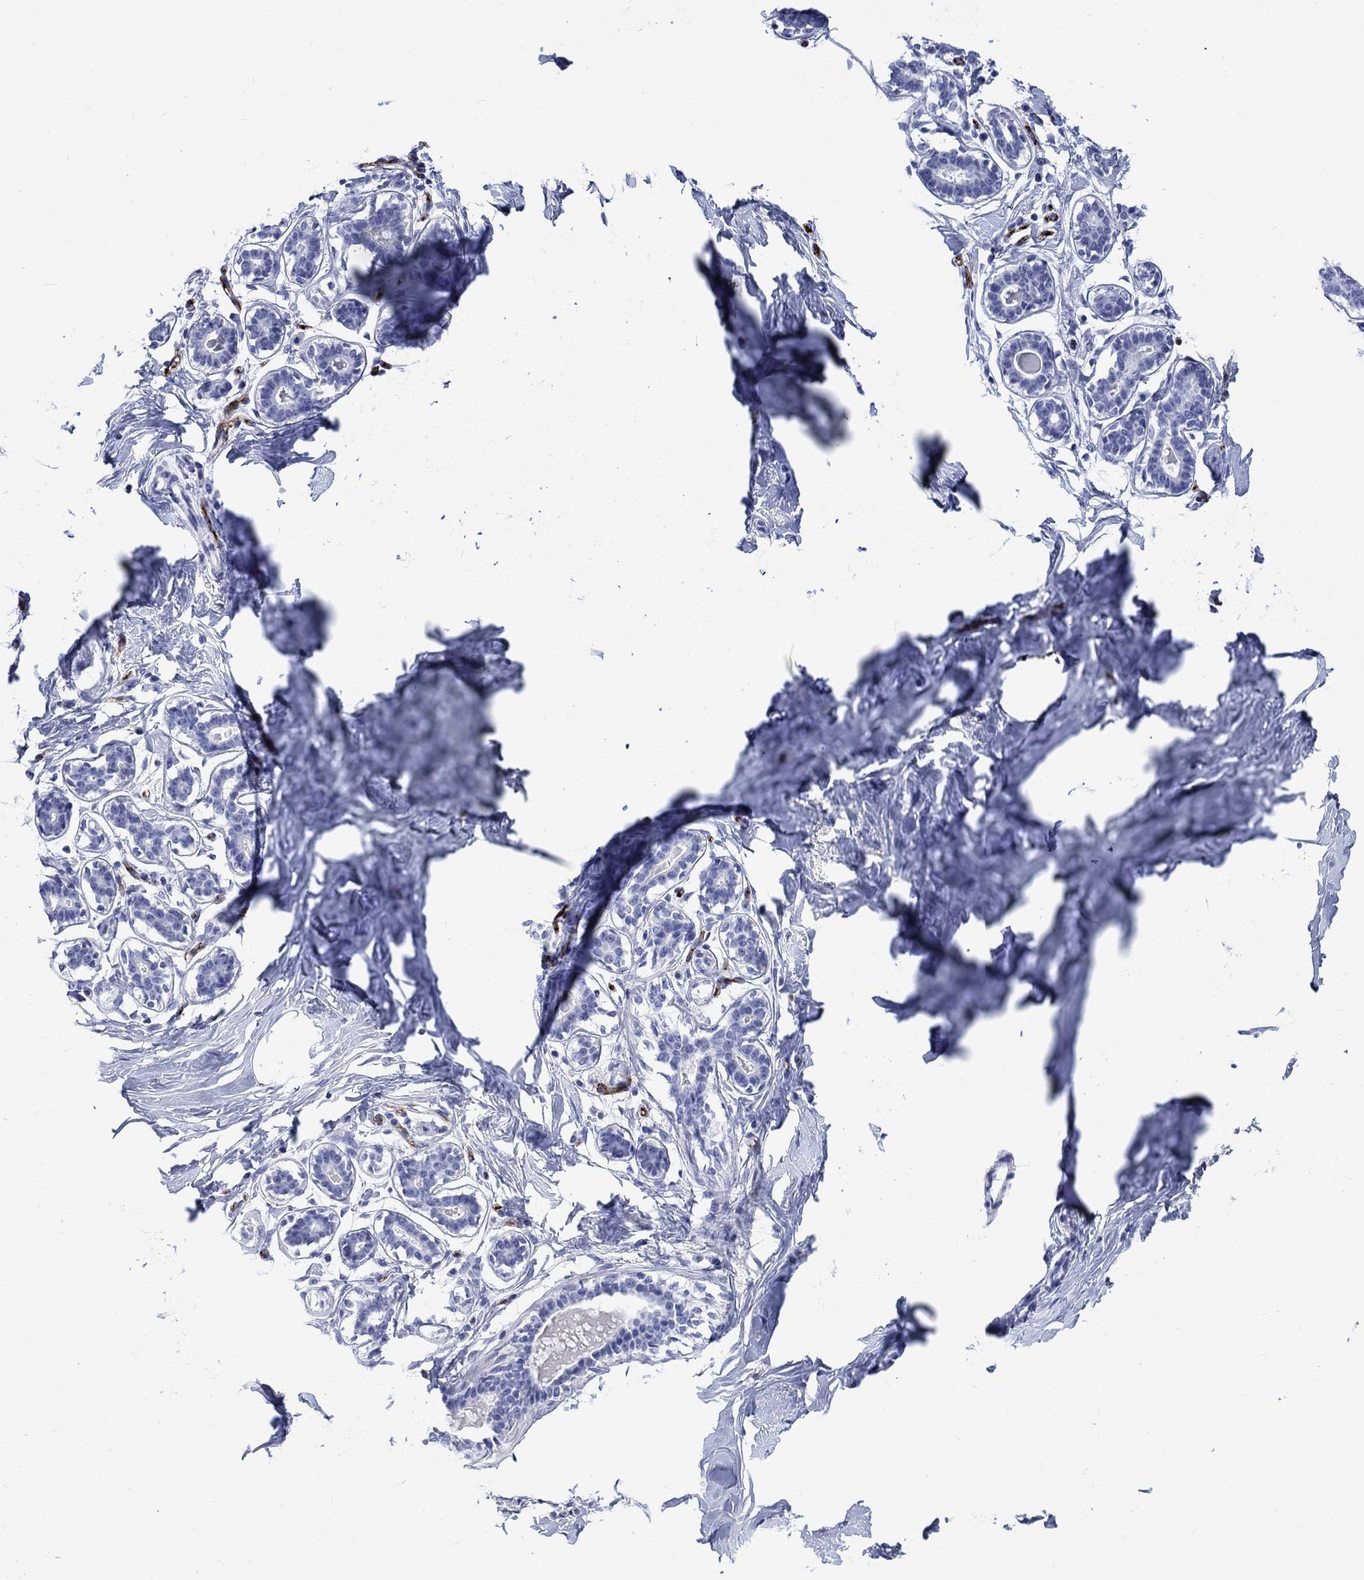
{"staining": {"intensity": "negative", "quantity": "none", "location": "none"}, "tissue": "breast", "cell_type": "Adipocytes", "image_type": "normal", "snomed": [{"axis": "morphology", "description": "Normal tissue, NOS"}, {"axis": "morphology", "description": "Lobular carcinoma, in situ"}, {"axis": "topography", "description": "Breast"}], "caption": "A high-resolution image shows IHC staining of unremarkable breast, which exhibits no significant expression in adipocytes. The staining was performed using DAB (3,3'-diaminobenzidine) to visualize the protein expression in brown, while the nuclei were stained in blue with hematoxylin (Magnification: 20x).", "gene": "CACNG3", "patient": {"sex": "female", "age": 35}}